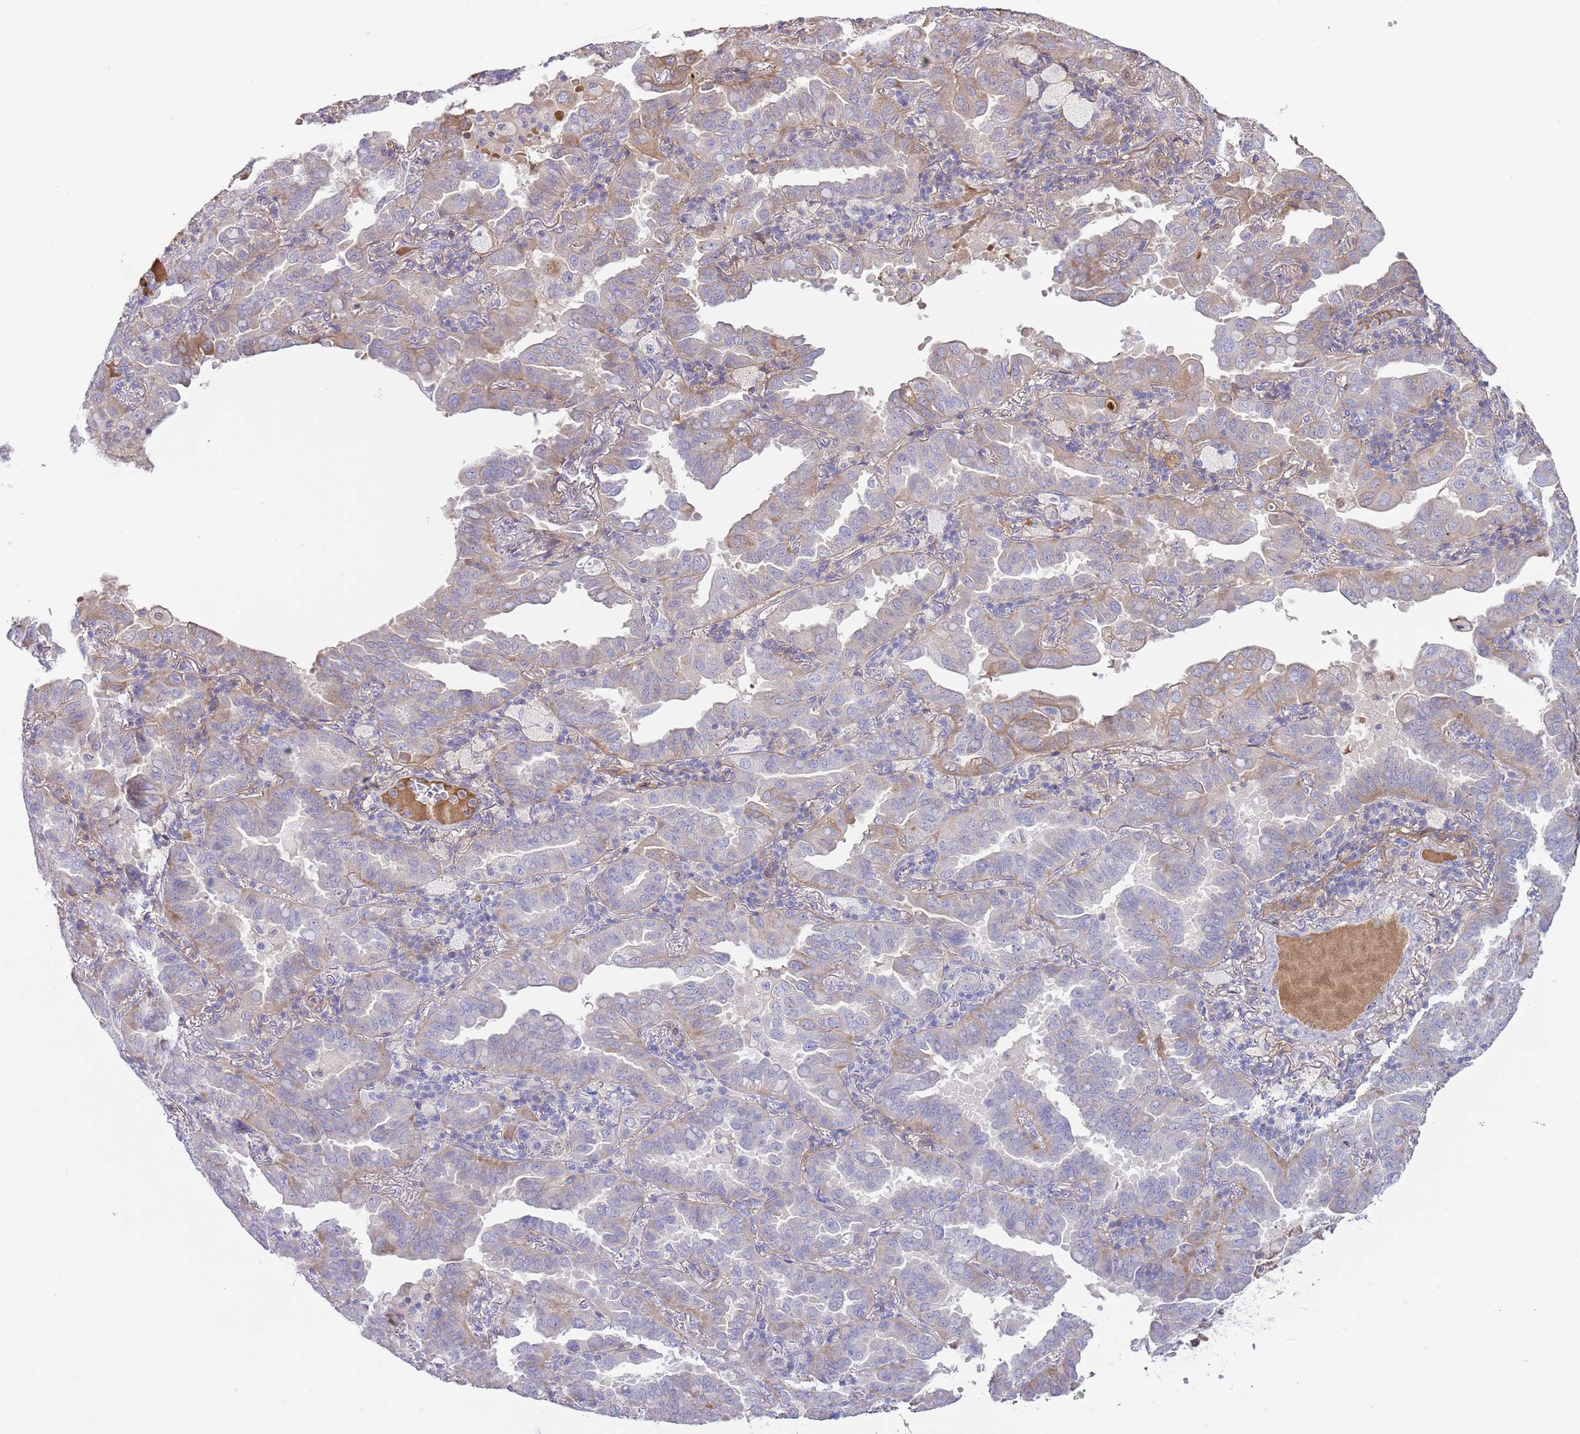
{"staining": {"intensity": "weak", "quantity": "<25%", "location": "cytoplasmic/membranous"}, "tissue": "lung cancer", "cell_type": "Tumor cells", "image_type": "cancer", "snomed": [{"axis": "morphology", "description": "Adenocarcinoma, NOS"}, {"axis": "topography", "description": "Lung"}], "caption": "Tumor cells are negative for brown protein staining in lung adenocarcinoma.", "gene": "ABHD17C", "patient": {"sex": "male", "age": 64}}